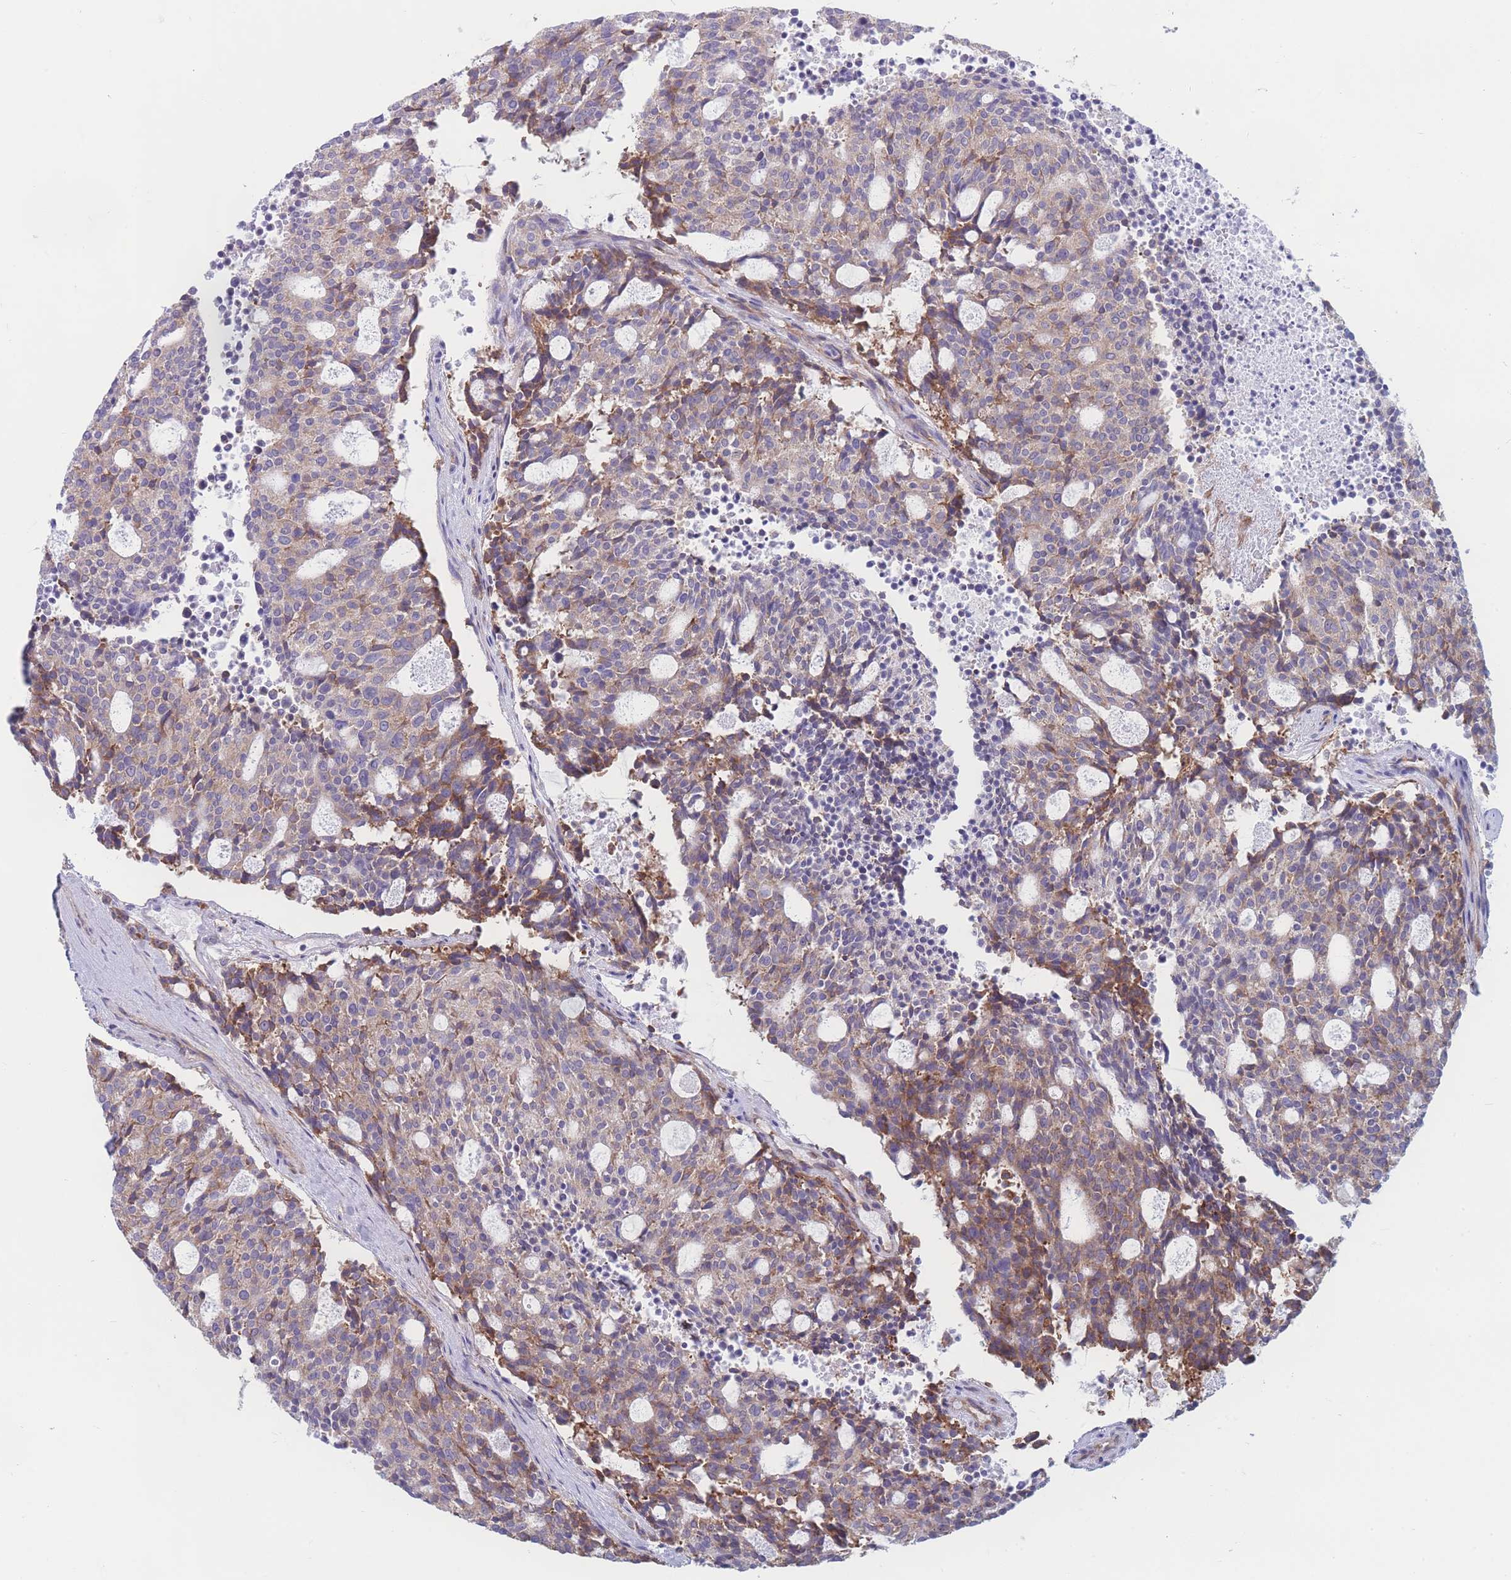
{"staining": {"intensity": "moderate", "quantity": "25%-75%", "location": "cytoplasmic/membranous"}, "tissue": "carcinoid", "cell_type": "Tumor cells", "image_type": "cancer", "snomed": [{"axis": "morphology", "description": "Carcinoid, malignant, NOS"}, {"axis": "topography", "description": "Pancreas"}], "caption": "Brown immunohistochemical staining in carcinoid (malignant) displays moderate cytoplasmic/membranous positivity in about 25%-75% of tumor cells. The staining was performed using DAB, with brown indicating positive protein expression. Nuclei are stained blue with hematoxylin.", "gene": "RPL8", "patient": {"sex": "female", "age": 54}}